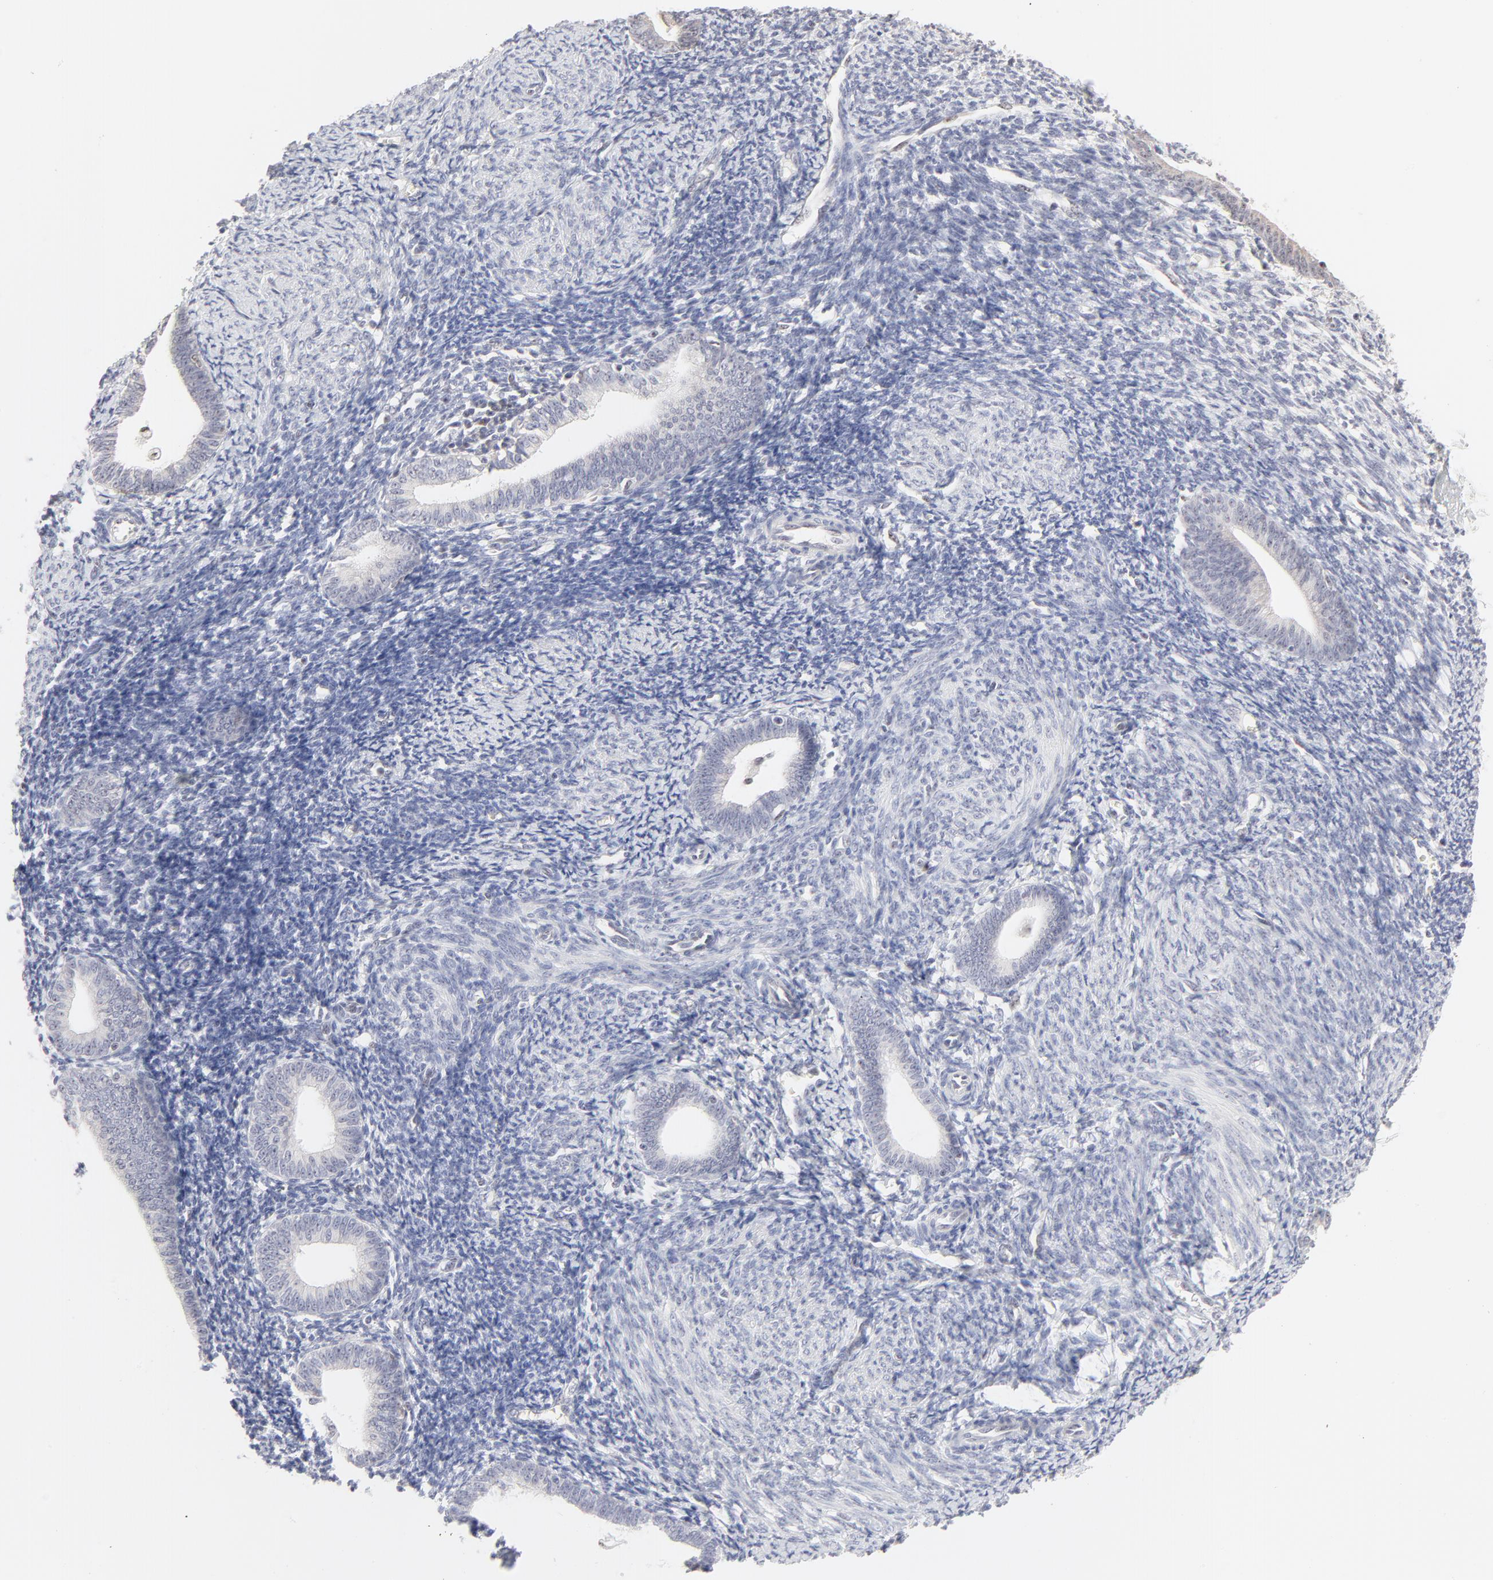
{"staining": {"intensity": "negative", "quantity": "none", "location": "none"}, "tissue": "endometrium", "cell_type": "Cells in endometrial stroma", "image_type": "normal", "snomed": [{"axis": "morphology", "description": "Normal tissue, NOS"}, {"axis": "topography", "description": "Endometrium"}], "caption": "Cells in endometrial stroma show no significant positivity in benign endometrium. (DAB immunohistochemistry with hematoxylin counter stain).", "gene": "NFIL3", "patient": {"sex": "female", "age": 57}}